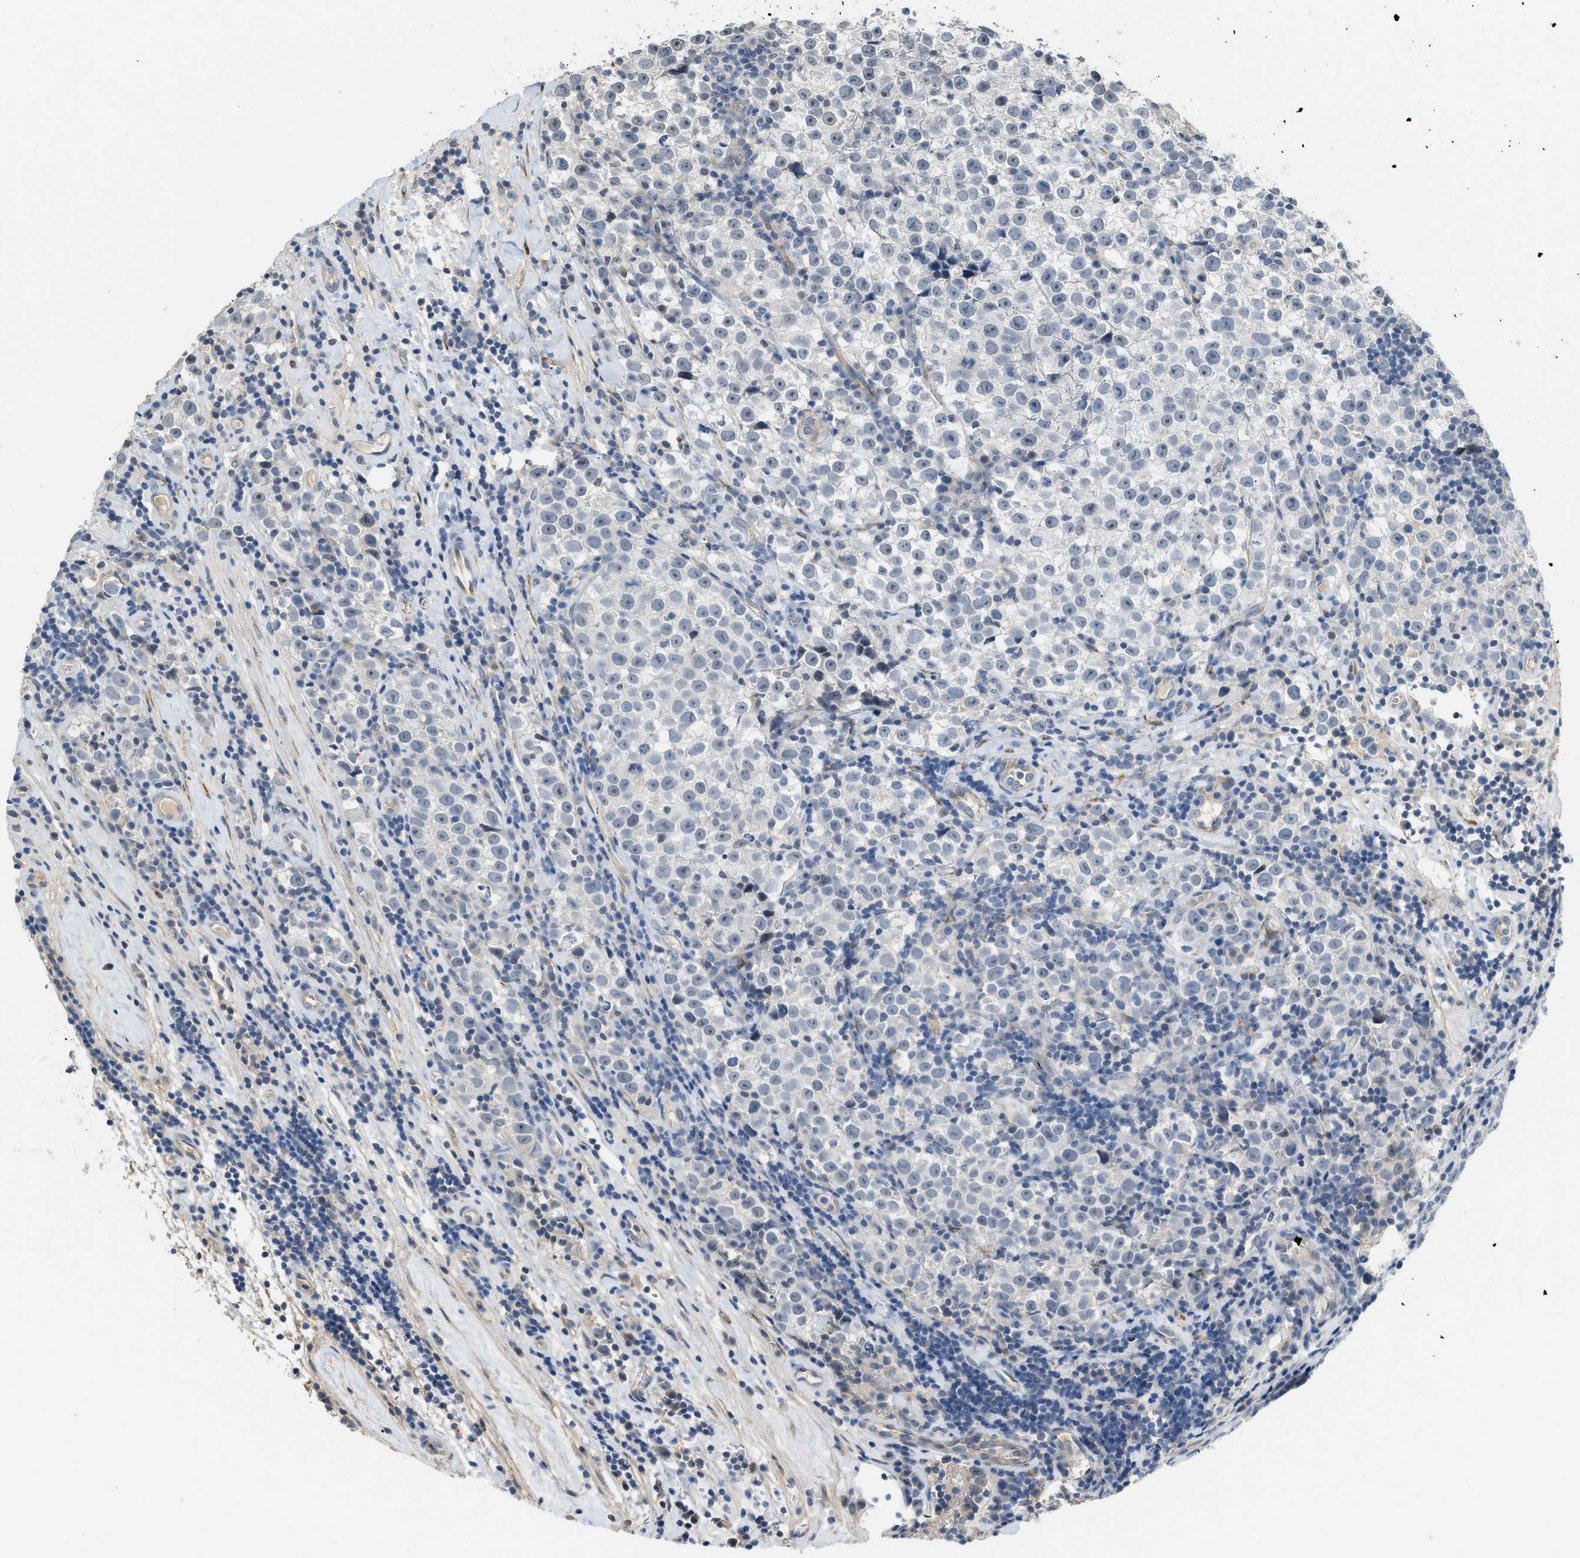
{"staining": {"intensity": "negative", "quantity": "none", "location": "none"}, "tissue": "testis cancer", "cell_type": "Tumor cells", "image_type": "cancer", "snomed": [{"axis": "morphology", "description": "Normal tissue, NOS"}, {"axis": "morphology", "description": "Seminoma, NOS"}, {"axis": "topography", "description": "Testis"}], "caption": "IHC micrograph of neoplastic tissue: testis seminoma stained with DAB displays no significant protein expression in tumor cells.", "gene": "TMEM154", "patient": {"sex": "male", "age": 43}}